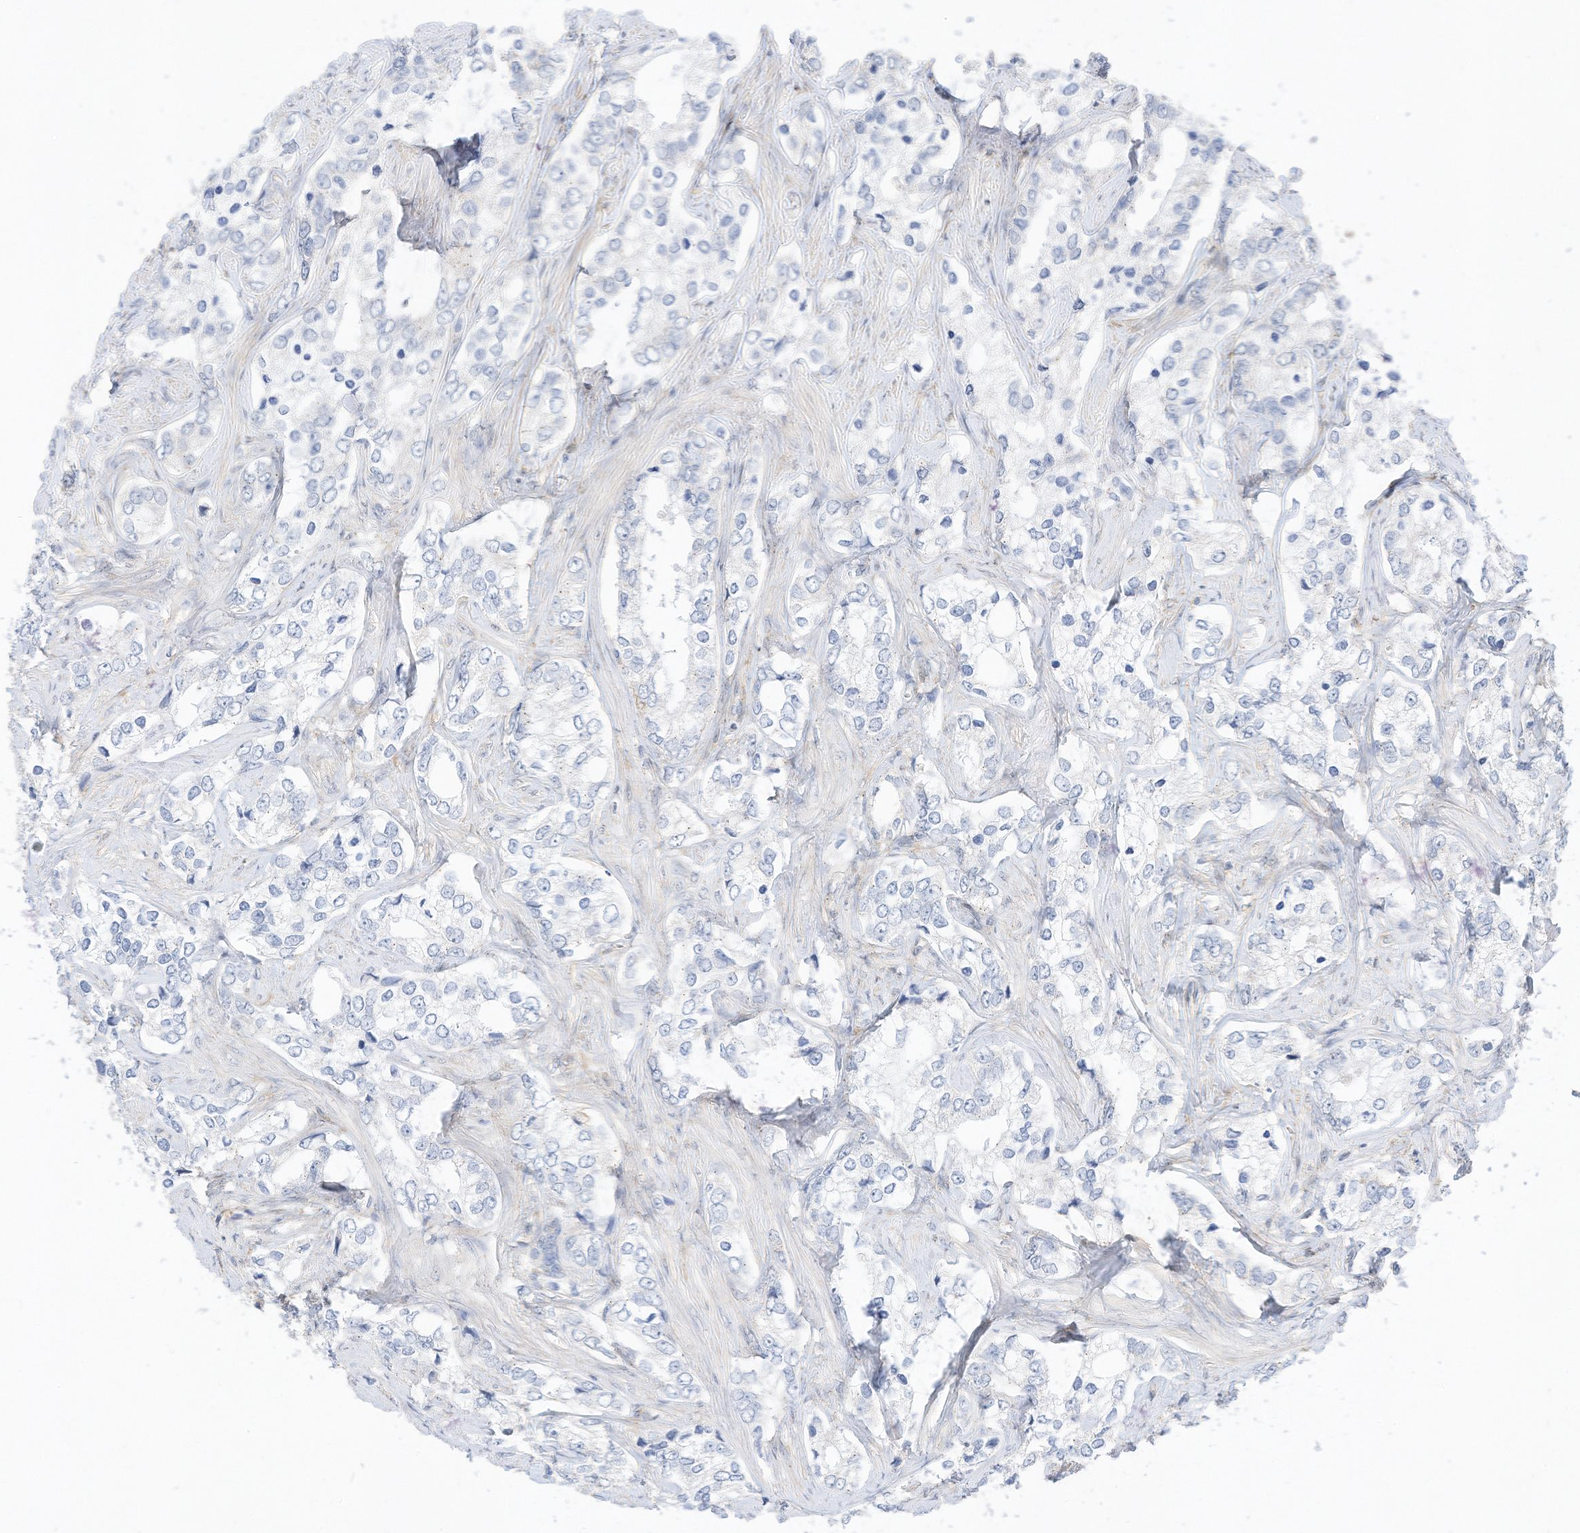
{"staining": {"intensity": "negative", "quantity": "none", "location": "none"}, "tissue": "prostate cancer", "cell_type": "Tumor cells", "image_type": "cancer", "snomed": [{"axis": "morphology", "description": "Adenocarcinoma, High grade"}, {"axis": "topography", "description": "Prostate"}], "caption": "Immunohistochemistry histopathology image of neoplastic tissue: prostate cancer (adenocarcinoma (high-grade)) stained with DAB demonstrates no significant protein positivity in tumor cells. (DAB (3,3'-diaminobenzidine) immunohistochemistry with hematoxylin counter stain).", "gene": "ATP13A1", "patient": {"sex": "male", "age": 66}}